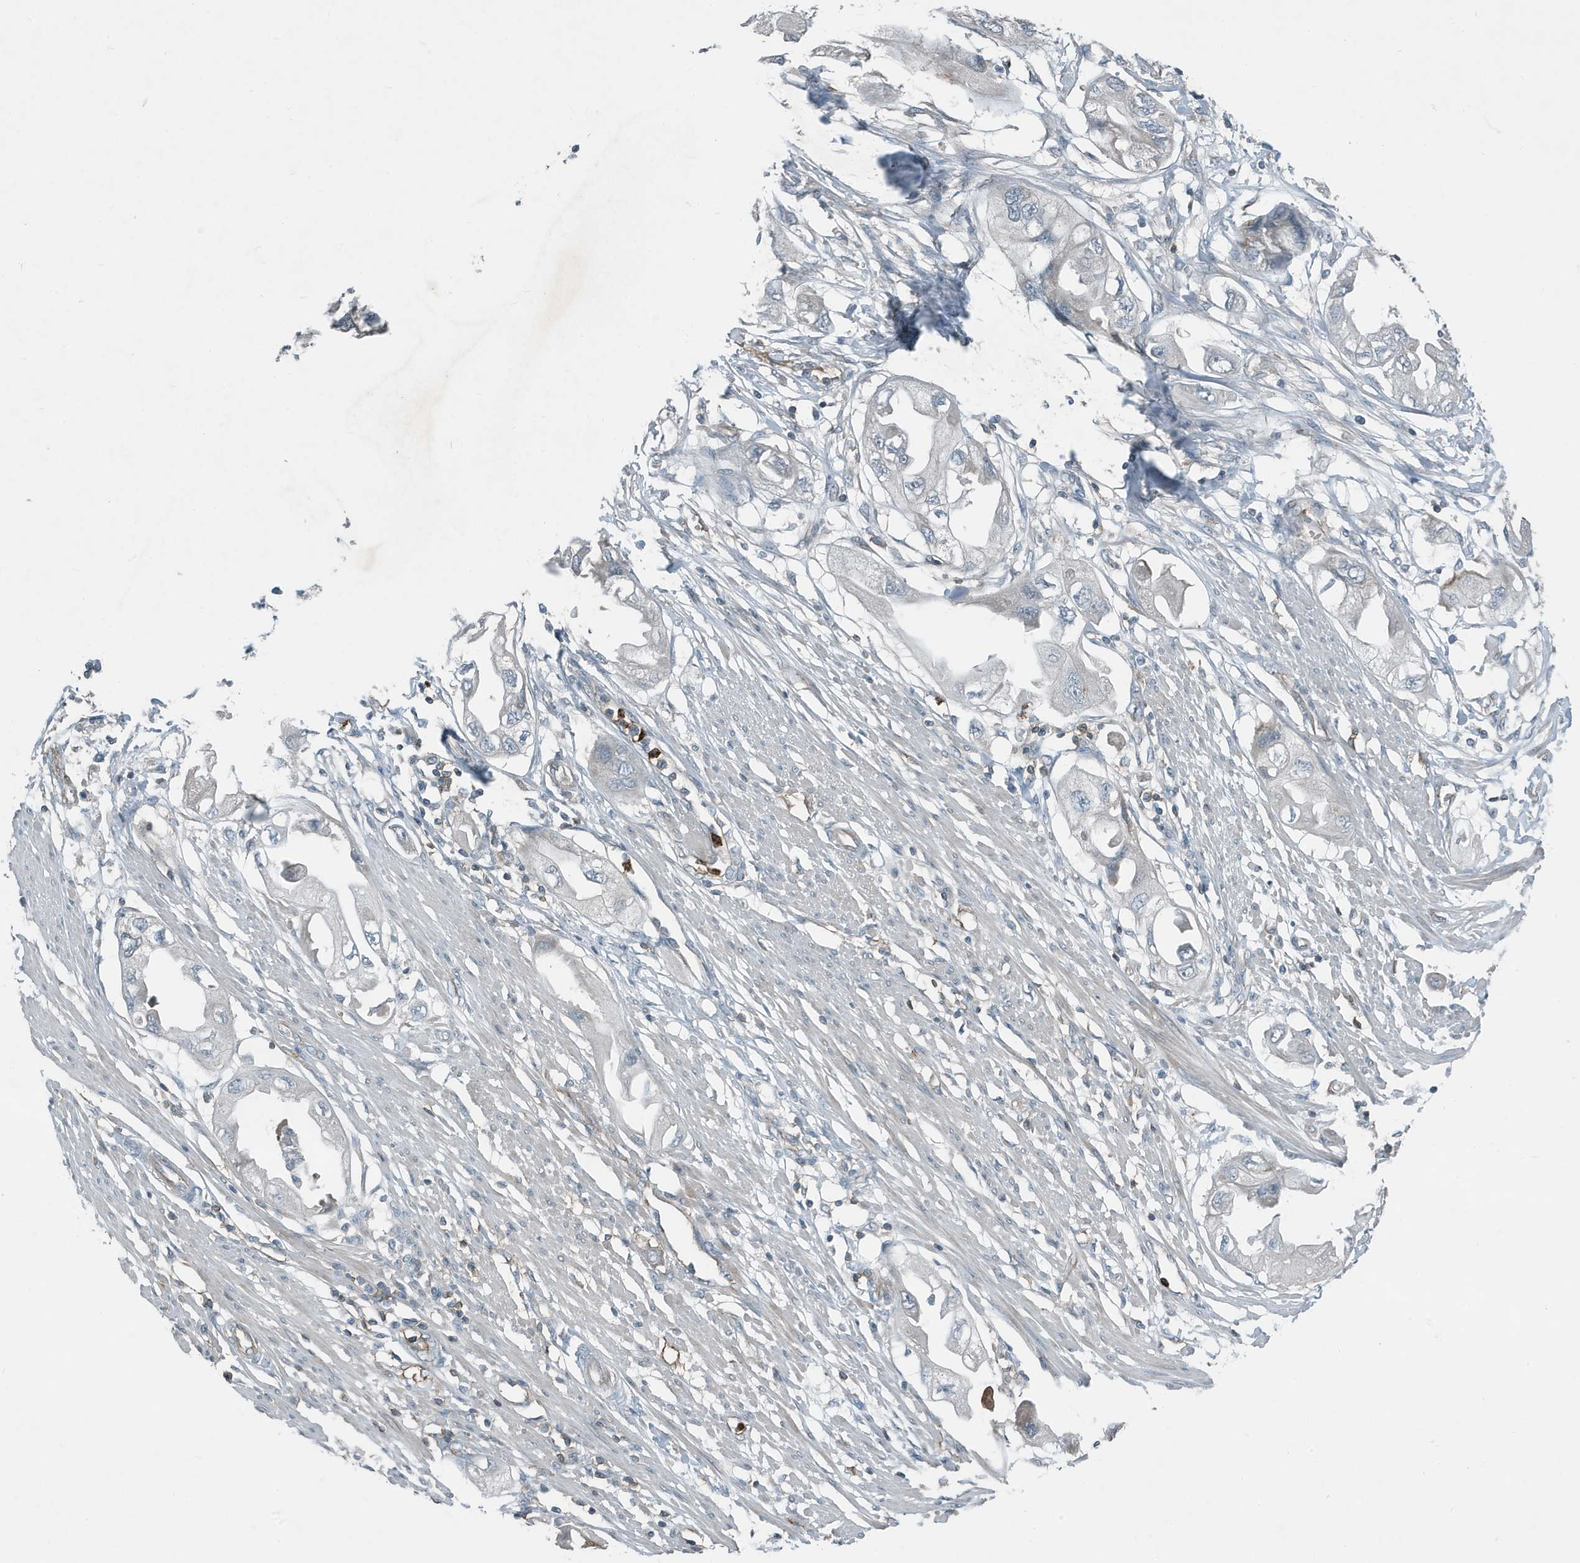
{"staining": {"intensity": "negative", "quantity": "none", "location": "none"}, "tissue": "endometrial cancer", "cell_type": "Tumor cells", "image_type": "cancer", "snomed": [{"axis": "morphology", "description": "Adenocarcinoma, NOS"}, {"axis": "topography", "description": "Endometrium"}], "caption": "DAB (3,3'-diaminobenzidine) immunohistochemical staining of endometrial cancer (adenocarcinoma) exhibits no significant staining in tumor cells.", "gene": "DAPP1", "patient": {"sex": "female", "age": 67}}